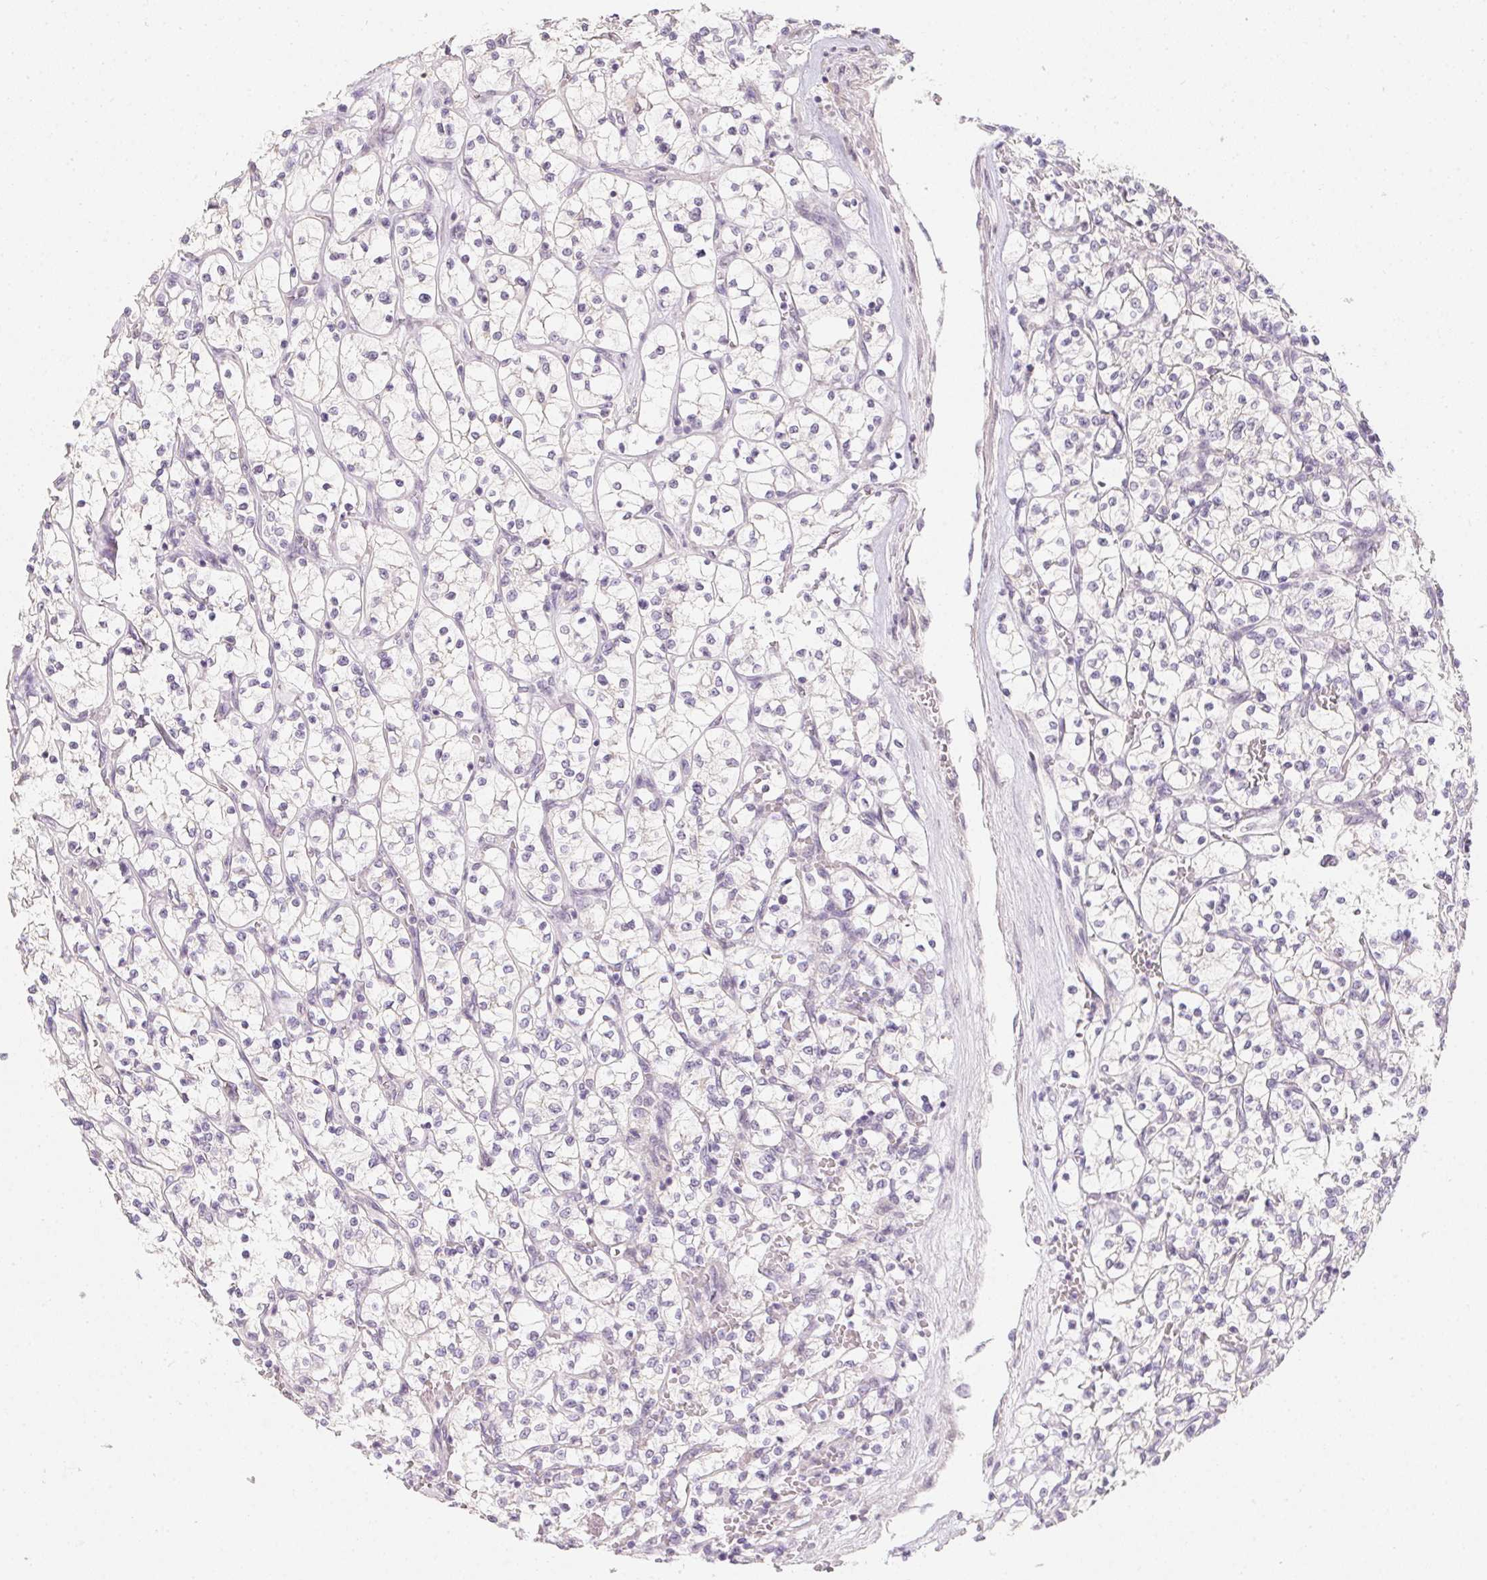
{"staining": {"intensity": "negative", "quantity": "none", "location": "none"}, "tissue": "renal cancer", "cell_type": "Tumor cells", "image_type": "cancer", "snomed": [{"axis": "morphology", "description": "Adenocarcinoma, NOS"}, {"axis": "topography", "description": "Kidney"}], "caption": "Renal adenocarcinoma was stained to show a protein in brown. There is no significant staining in tumor cells. (DAB (3,3'-diaminobenzidine) immunohistochemistry, high magnification).", "gene": "ZBBX", "patient": {"sex": "female", "age": 64}}